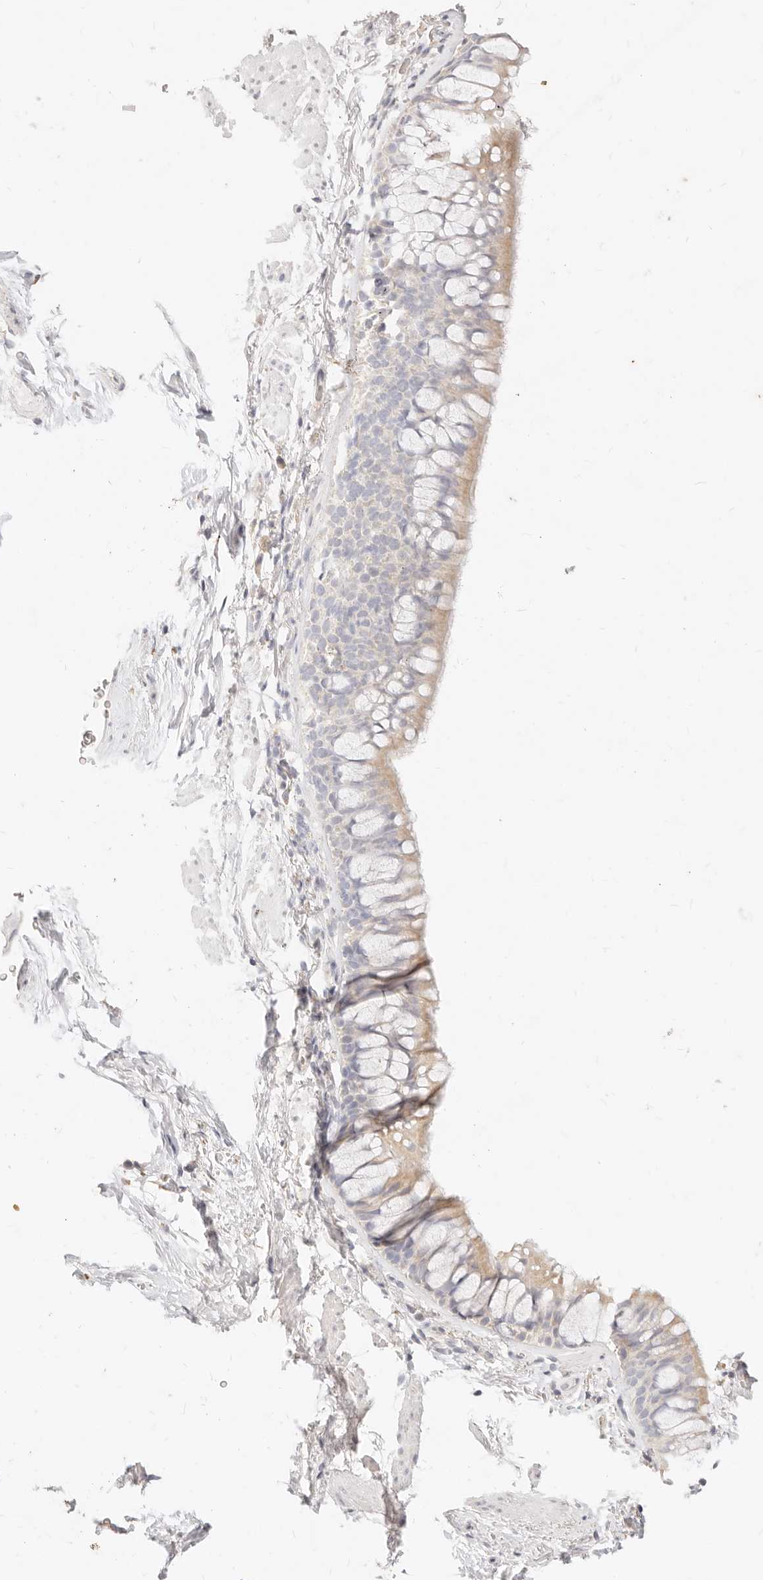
{"staining": {"intensity": "weak", "quantity": "25%-75%", "location": "cytoplasmic/membranous"}, "tissue": "bronchus", "cell_type": "Respiratory epithelial cells", "image_type": "normal", "snomed": [{"axis": "morphology", "description": "Normal tissue, NOS"}, {"axis": "topography", "description": "Cartilage tissue"}, {"axis": "topography", "description": "Bronchus"}], "caption": "Approximately 25%-75% of respiratory epithelial cells in unremarkable bronchus display weak cytoplasmic/membranous protein positivity as visualized by brown immunohistochemical staining.", "gene": "ACOX1", "patient": {"sex": "female", "age": 53}}